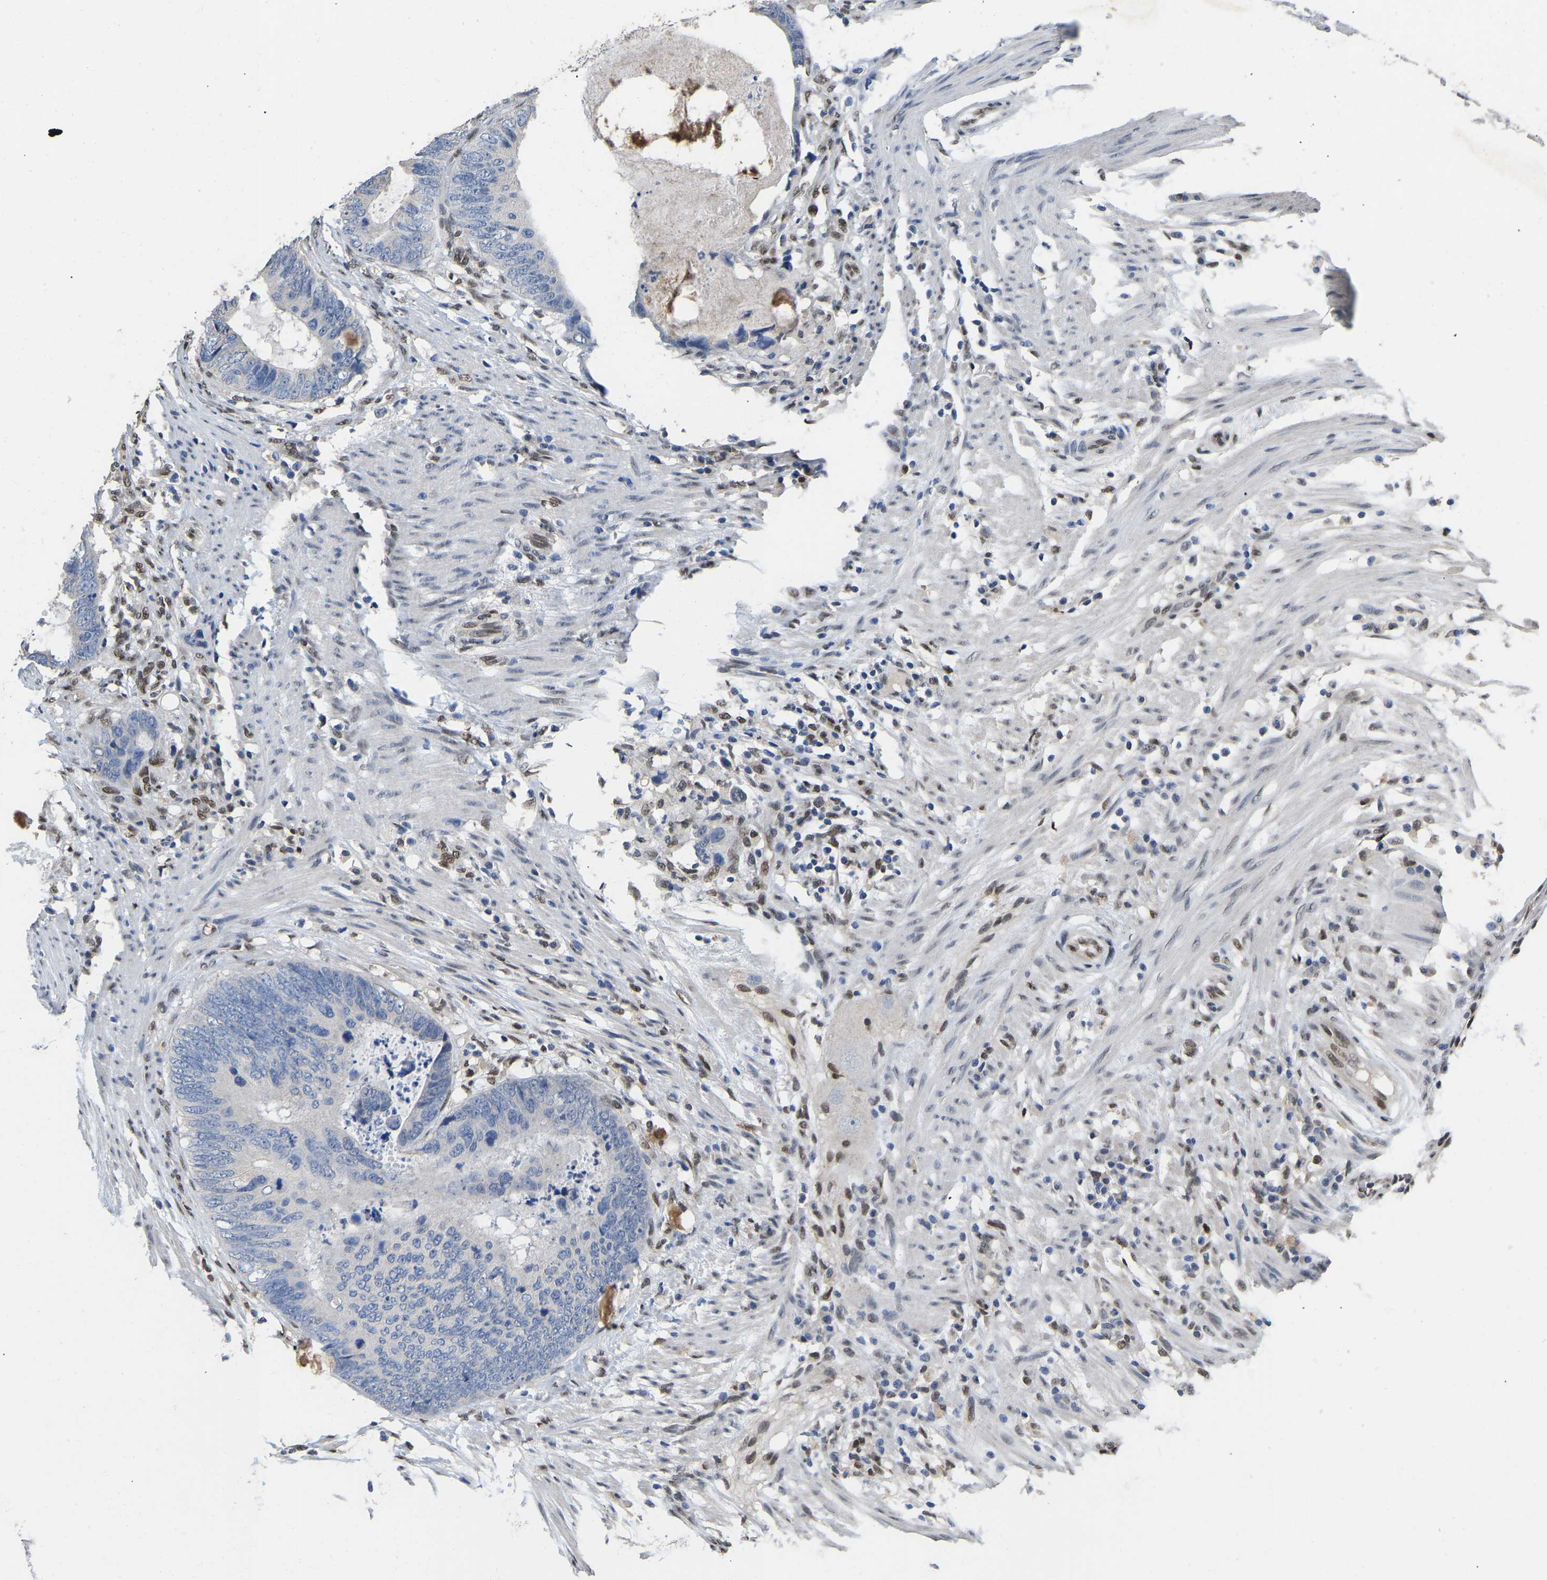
{"staining": {"intensity": "negative", "quantity": "none", "location": "none"}, "tissue": "colorectal cancer", "cell_type": "Tumor cells", "image_type": "cancer", "snomed": [{"axis": "morphology", "description": "Adenocarcinoma, NOS"}, {"axis": "topography", "description": "Colon"}], "caption": "Immunohistochemistry (IHC) of human colorectal cancer (adenocarcinoma) shows no staining in tumor cells.", "gene": "QKI", "patient": {"sex": "male", "age": 56}}